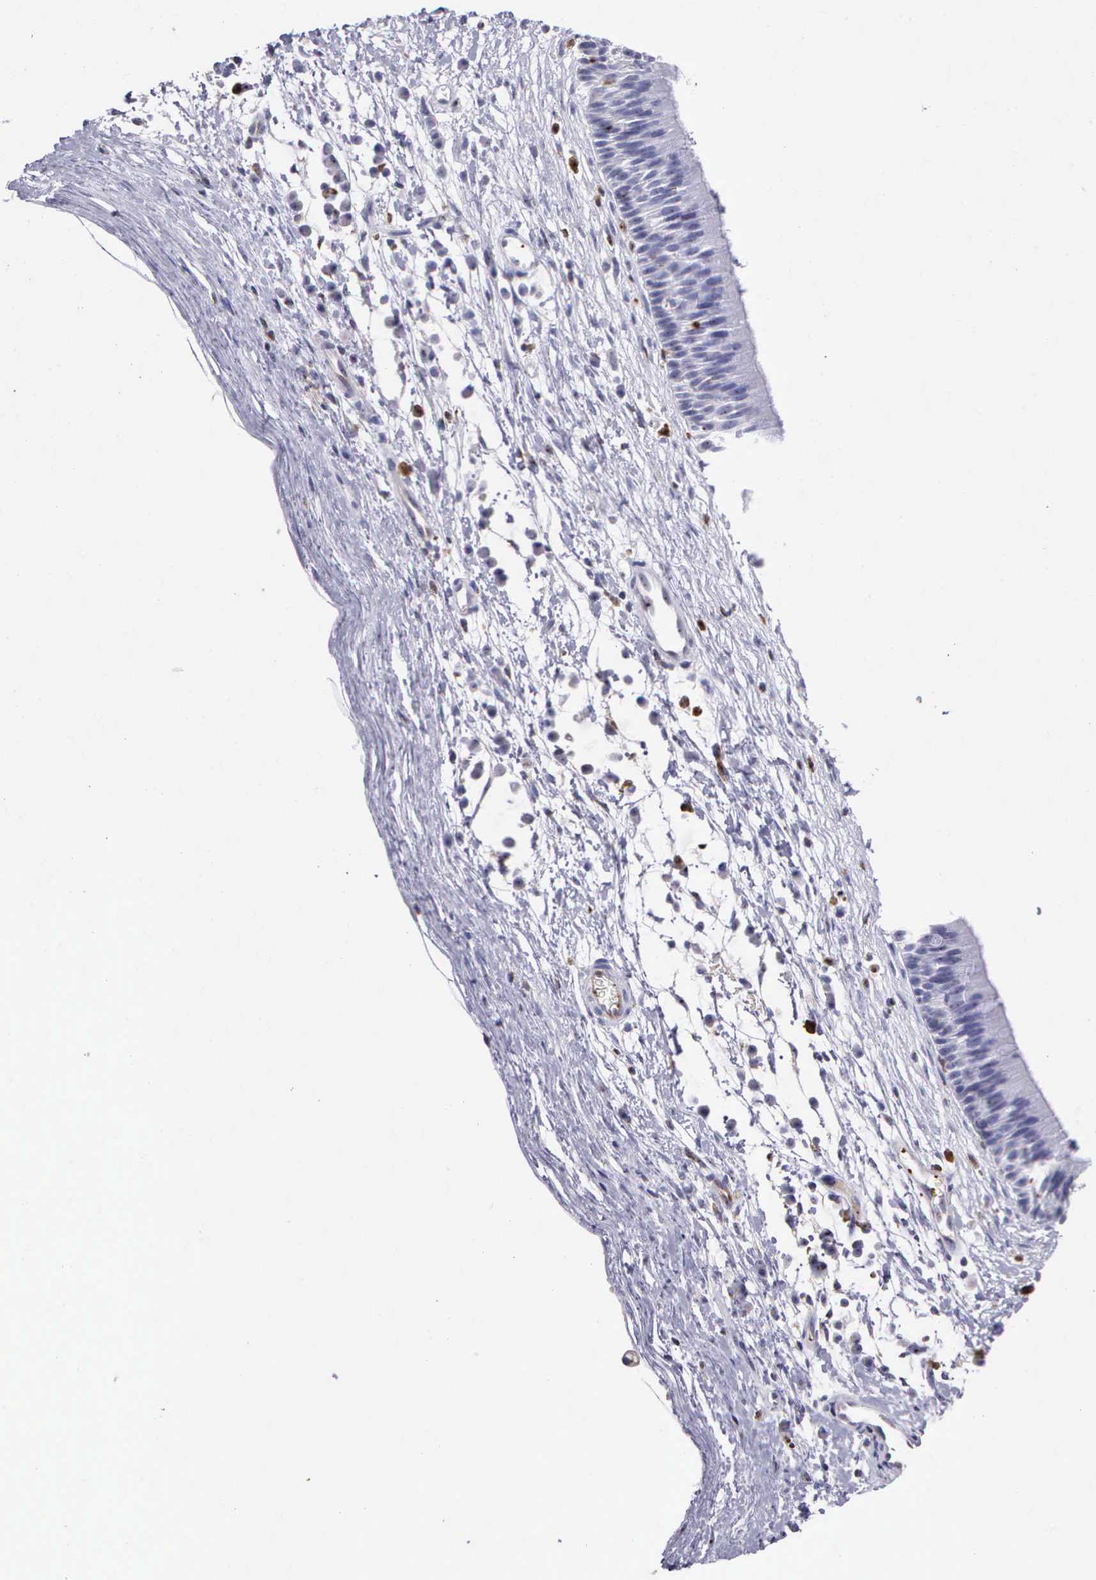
{"staining": {"intensity": "negative", "quantity": "none", "location": "none"}, "tissue": "nasopharynx", "cell_type": "Respiratory epithelial cells", "image_type": "normal", "snomed": [{"axis": "morphology", "description": "Normal tissue, NOS"}, {"axis": "topography", "description": "Nasopharynx"}], "caption": "An IHC image of unremarkable nasopharynx is shown. There is no staining in respiratory epithelial cells of nasopharynx. The staining was performed using DAB (3,3'-diaminobenzidine) to visualize the protein expression in brown, while the nuclei were stained in blue with hematoxylin (Magnification: 20x).", "gene": "SRGN", "patient": {"sex": "male", "age": 13}}